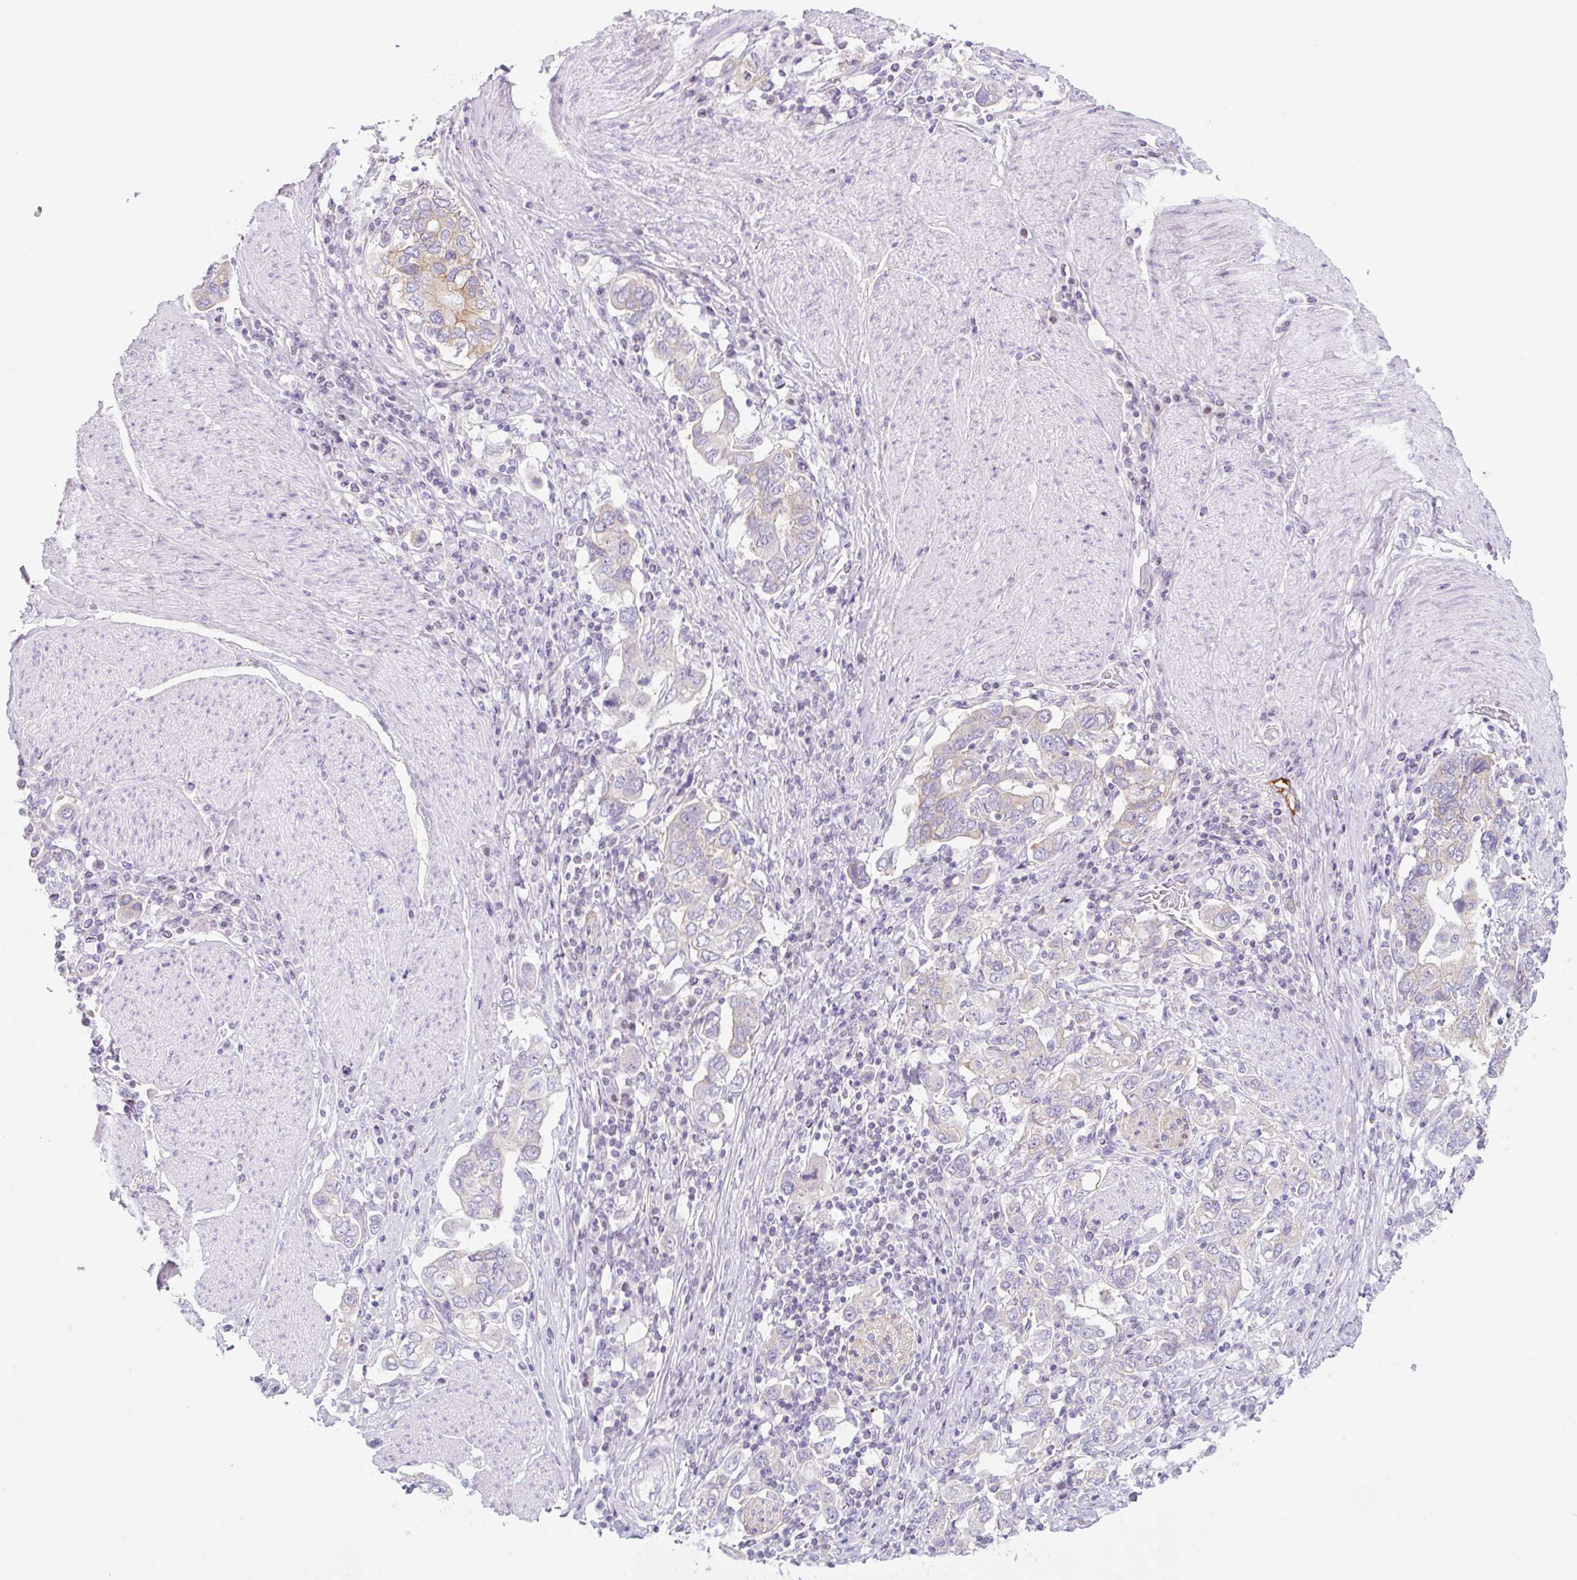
{"staining": {"intensity": "weak", "quantity": "<25%", "location": "cytoplasmic/membranous"}, "tissue": "stomach cancer", "cell_type": "Tumor cells", "image_type": "cancer", "snomed": [{"axis": "morphology", "description": "Adenocarcinoma, NOS"}, {"axis": "topography", "description": "Stomach, upper"}, {"axis": "topography", "description": "Stomach"}], "caption": "DAB immunohistochemical staining of adenocarcinoma (stomach) displays no significant staining in tumor cells.", "gene": "LYVE1", "patient": {"sex": "male", "age": 62}}